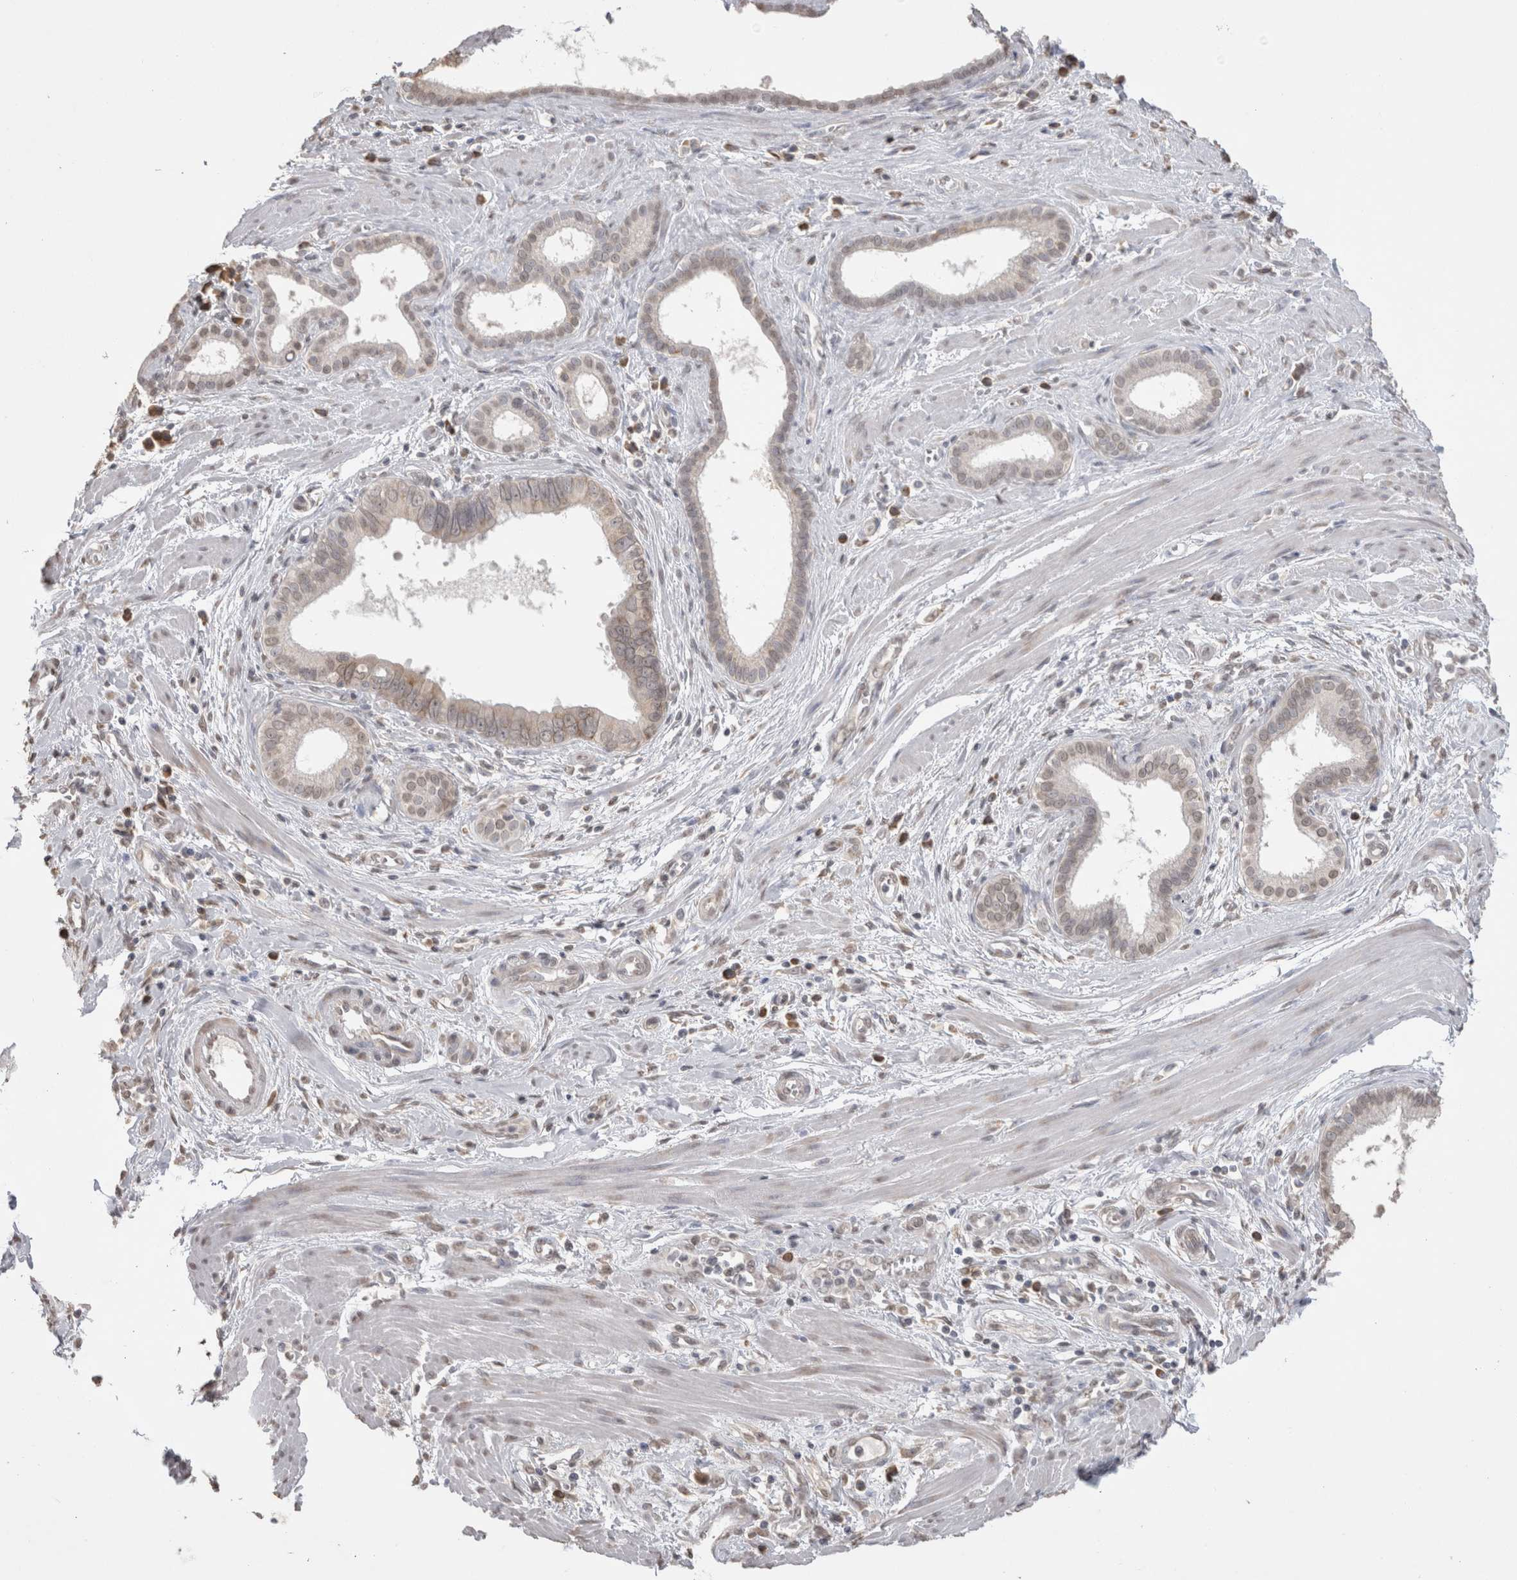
{"staining": {"intensity": "weak", "quantity": "<25%", "location": "cytoplasmic/membranous"}, "tissue": "pancreatic cancer", "cell_type": "Tumor cells", "image_type": "cancer", "snomed": [{"axis": "morphology", "description": "Normal tissue, NOS"}, {"axis": "topography", "description": "Lymph node"}], "caption": "Immunohistochemical staining of human pancreatic cancer displays no significant expression in tumor cells.", "gene": "NOMO1", "patient": {"sex": "male", "age": 50}}